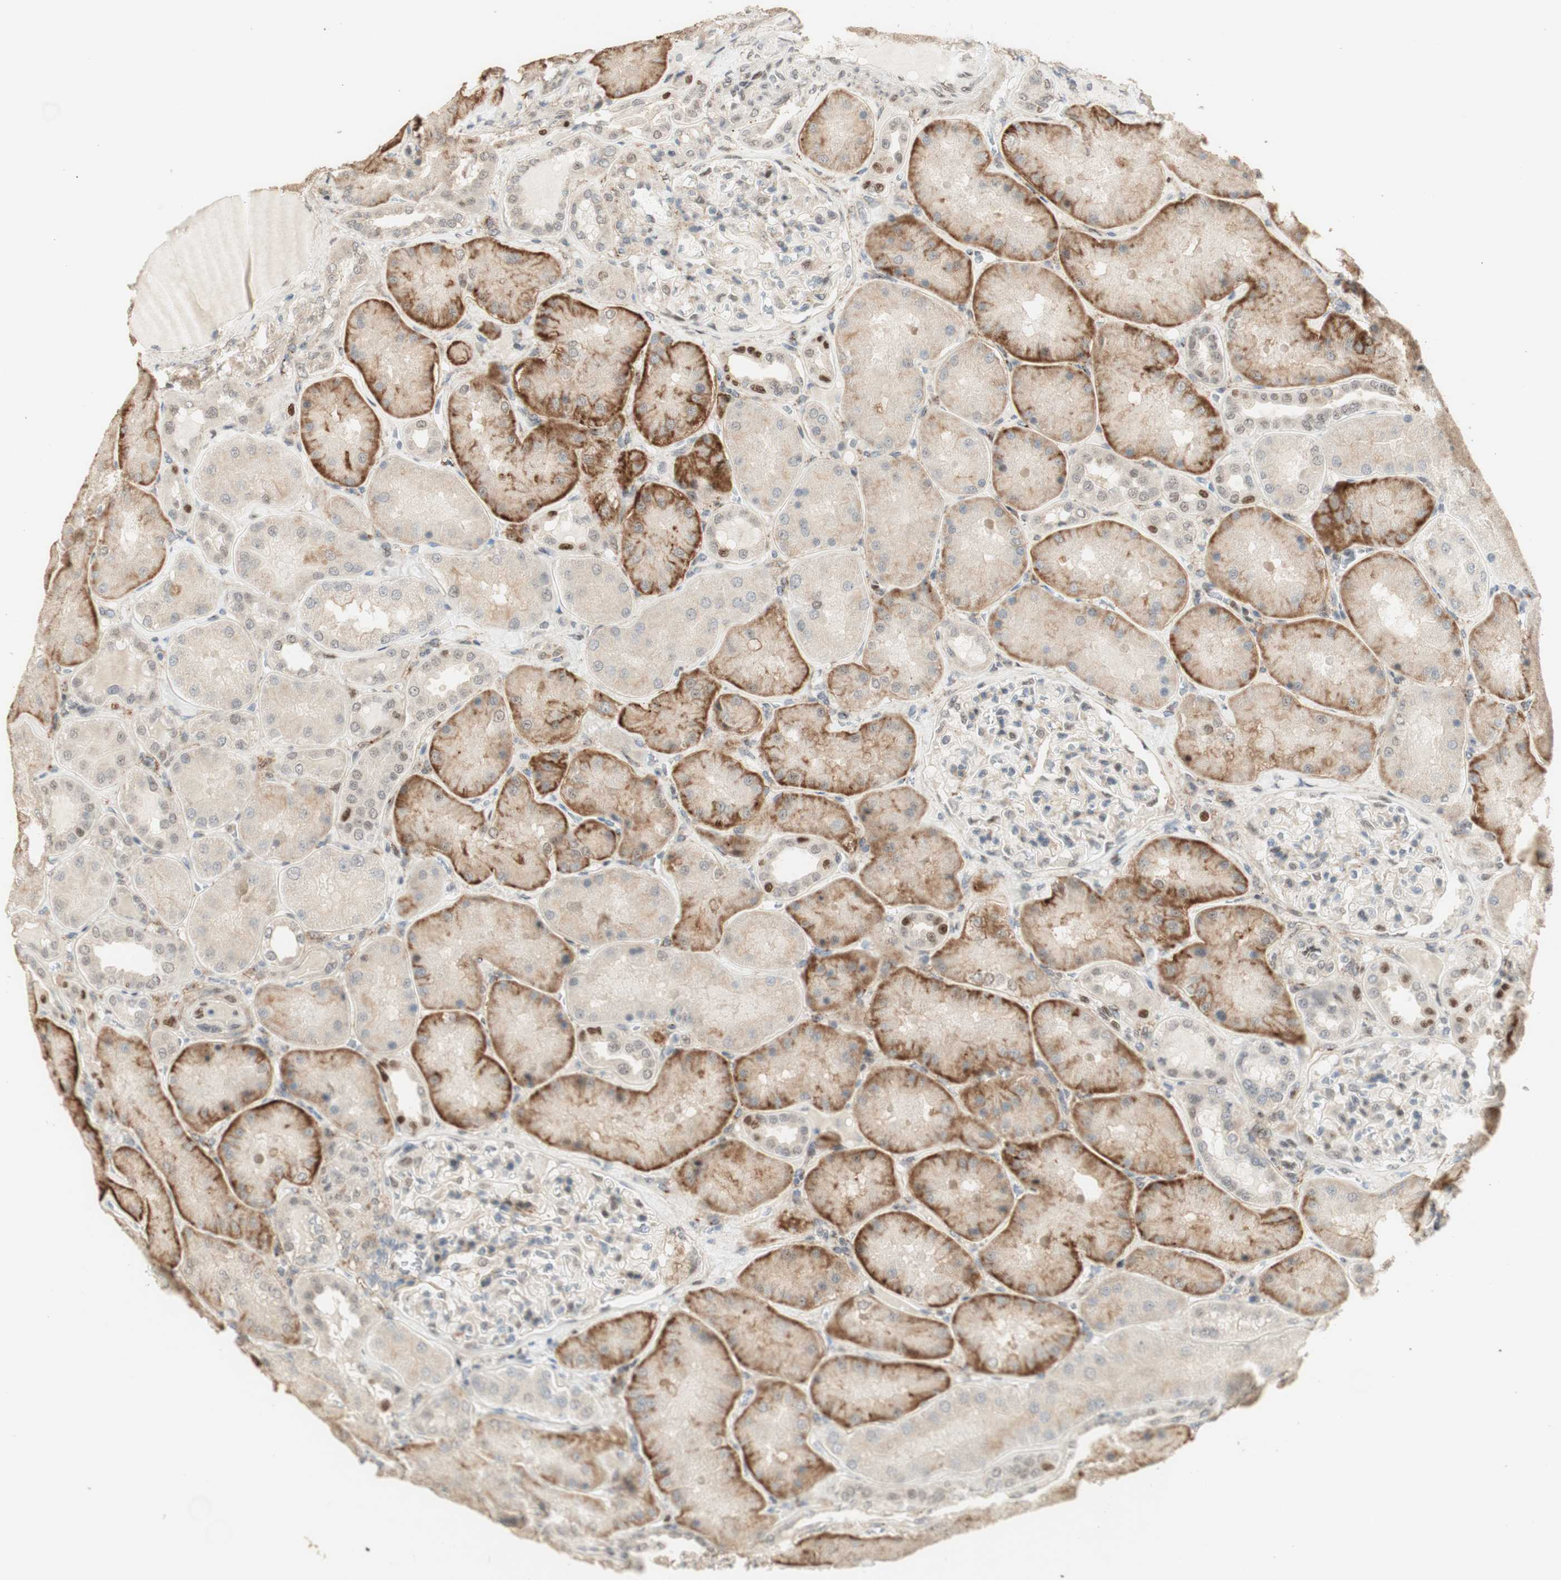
{"staining": {"intensity": "weak", "quantity": "25%-75%", "location": "nuclear"}, "tissue": "kidney", "cell_type": "Cells in glomeruli", "image_type": "normal", "snomed": [{"axis": "morphology", "description": "Normal tissue, NOS"}, {"axis": "topography", "description": "Kidney"}], "caption": "This micrograph demonstrates unremarkable kidney stained with immunohistochemistry to label a protein in brown. The nuclear of cells in glomeruli show weak positivity for the protein. Nuclei are counter-stained blue.", "gene": "FOXP1", "patient": {"sex": "female", "age": 56}}